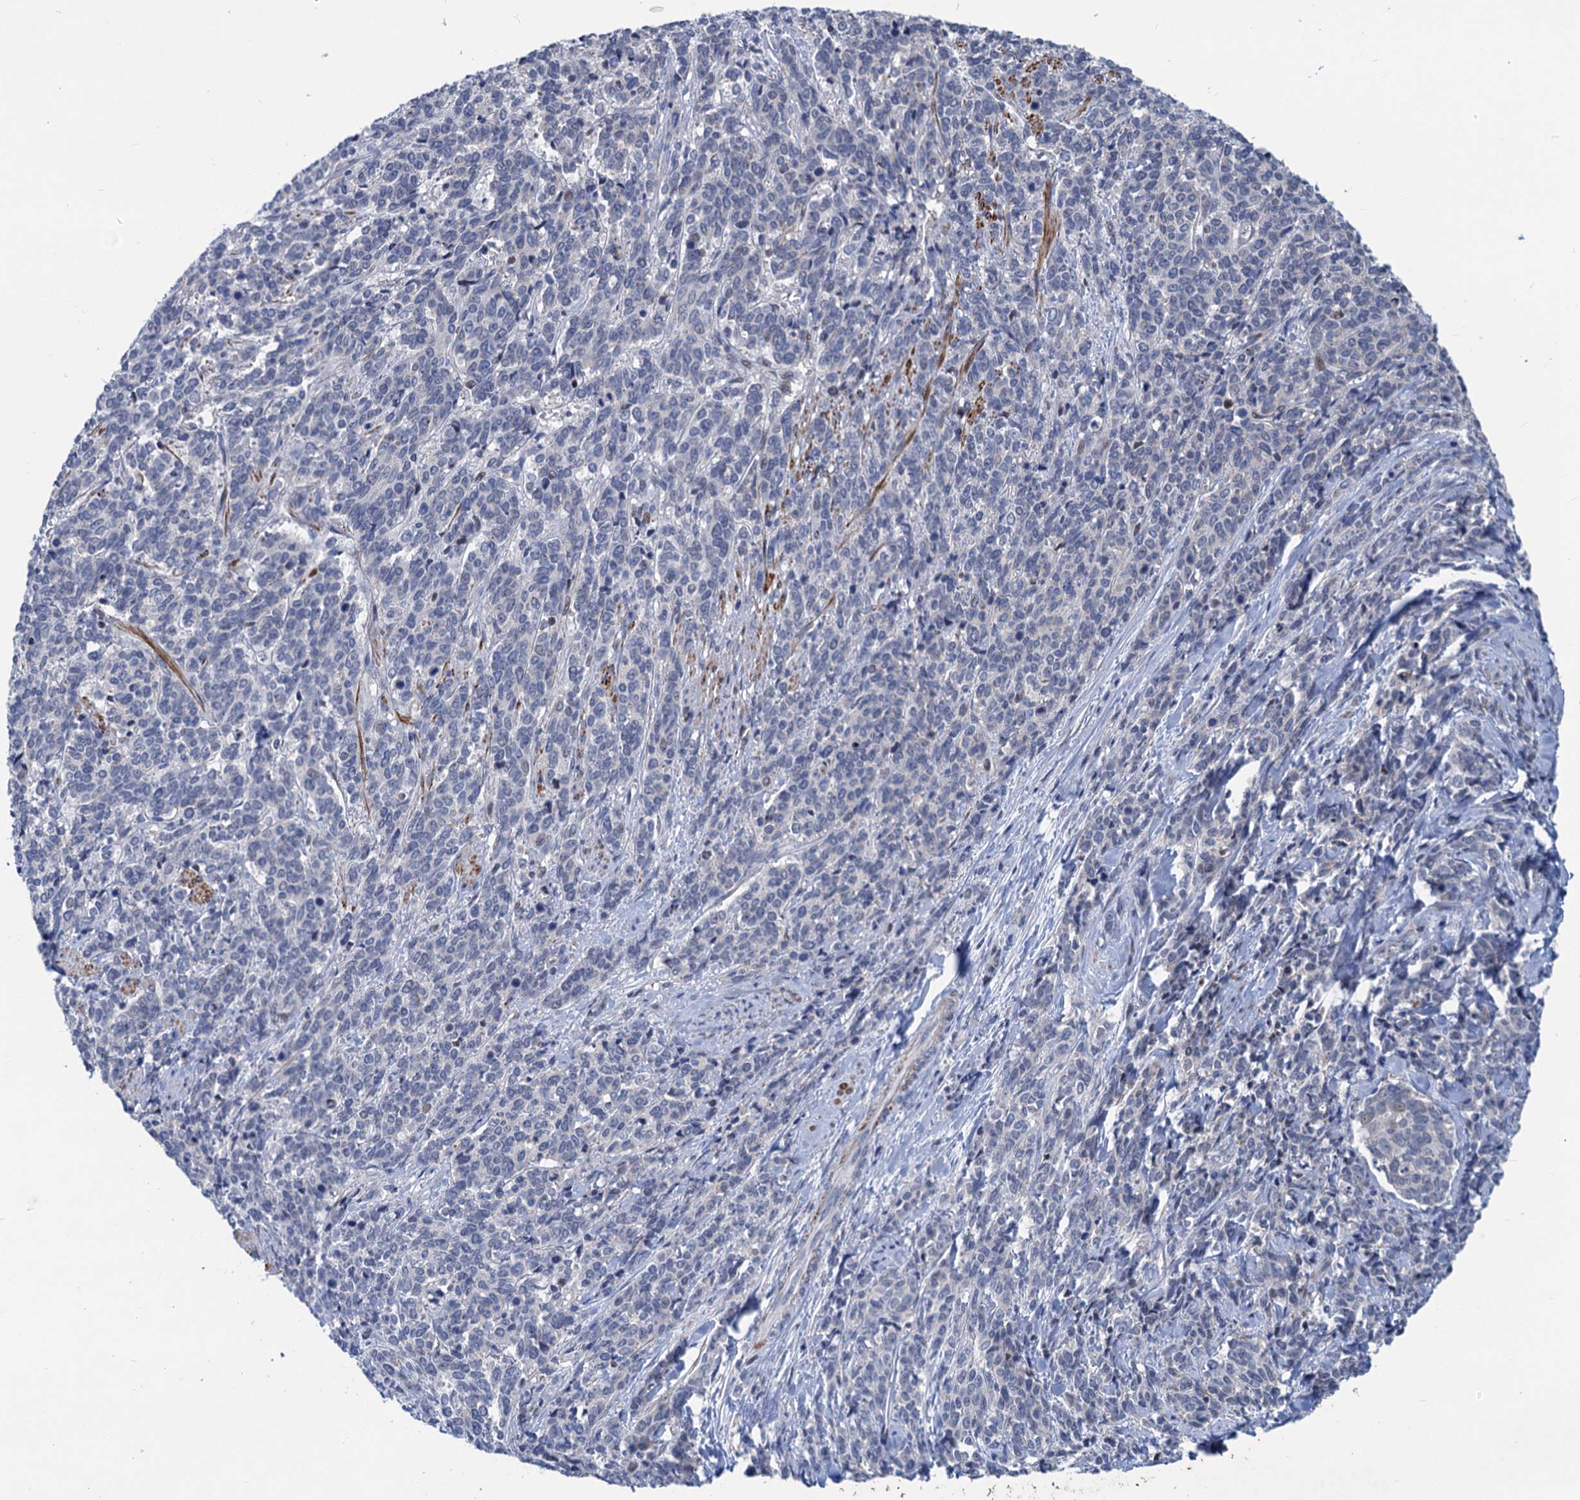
{"staining": {"intensity": "negative", "quantity": "none", "location": "none"}, "tissue": "cervical cancer", "cell_type": "Tumor cells", "image_type": "cancer", "snomed": [{"axis": "morphology", "description": "Squamous cell carcinoma, NOS"}, {"axis": "topography", "description": "Cervix"}], "caption": "The IHC histopathology image has no significant staining in tumor cells of squamous cell carcinoma (cervical) tissue.", "gene": "ESYT3", "patient": {"sex": "female", "age": 60}}